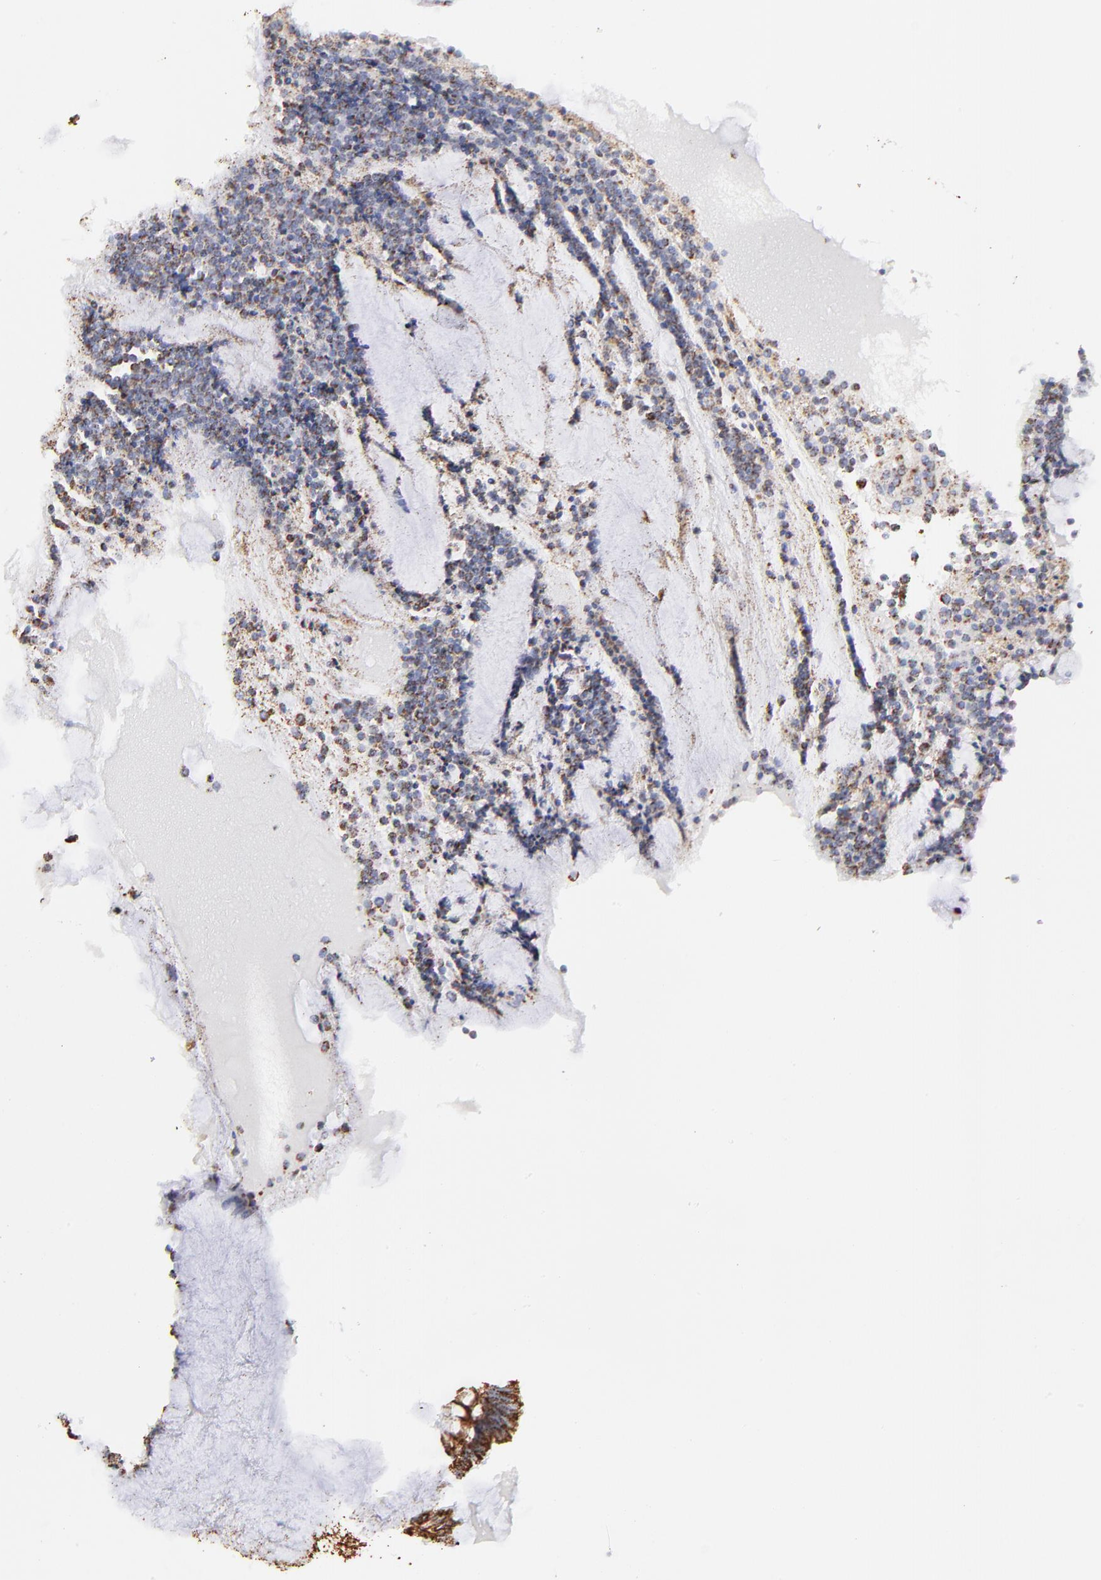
{"staining": {"intensity": "strong", "quantity": ">75%", "location": "cytoplasmic/membranous"}, "tissue": "appendix", "cell_type": "Glandular cells", "image_type": "normal", "snomed": [{"axis": "morphology", "description": "Normal tissue, NOS"}, {"axis": "topography", "description": "Appendix"}], "caption": "Brown immunohistochemical staining in normal appendix demonstrates strong cytoplasmic/membranous positivity in approximately >75% of glandular cells. (IHC, brightfield microscopy, high magnification).", "gene": "COX4I1", "patient": {"sex": "female", "age": 66}}